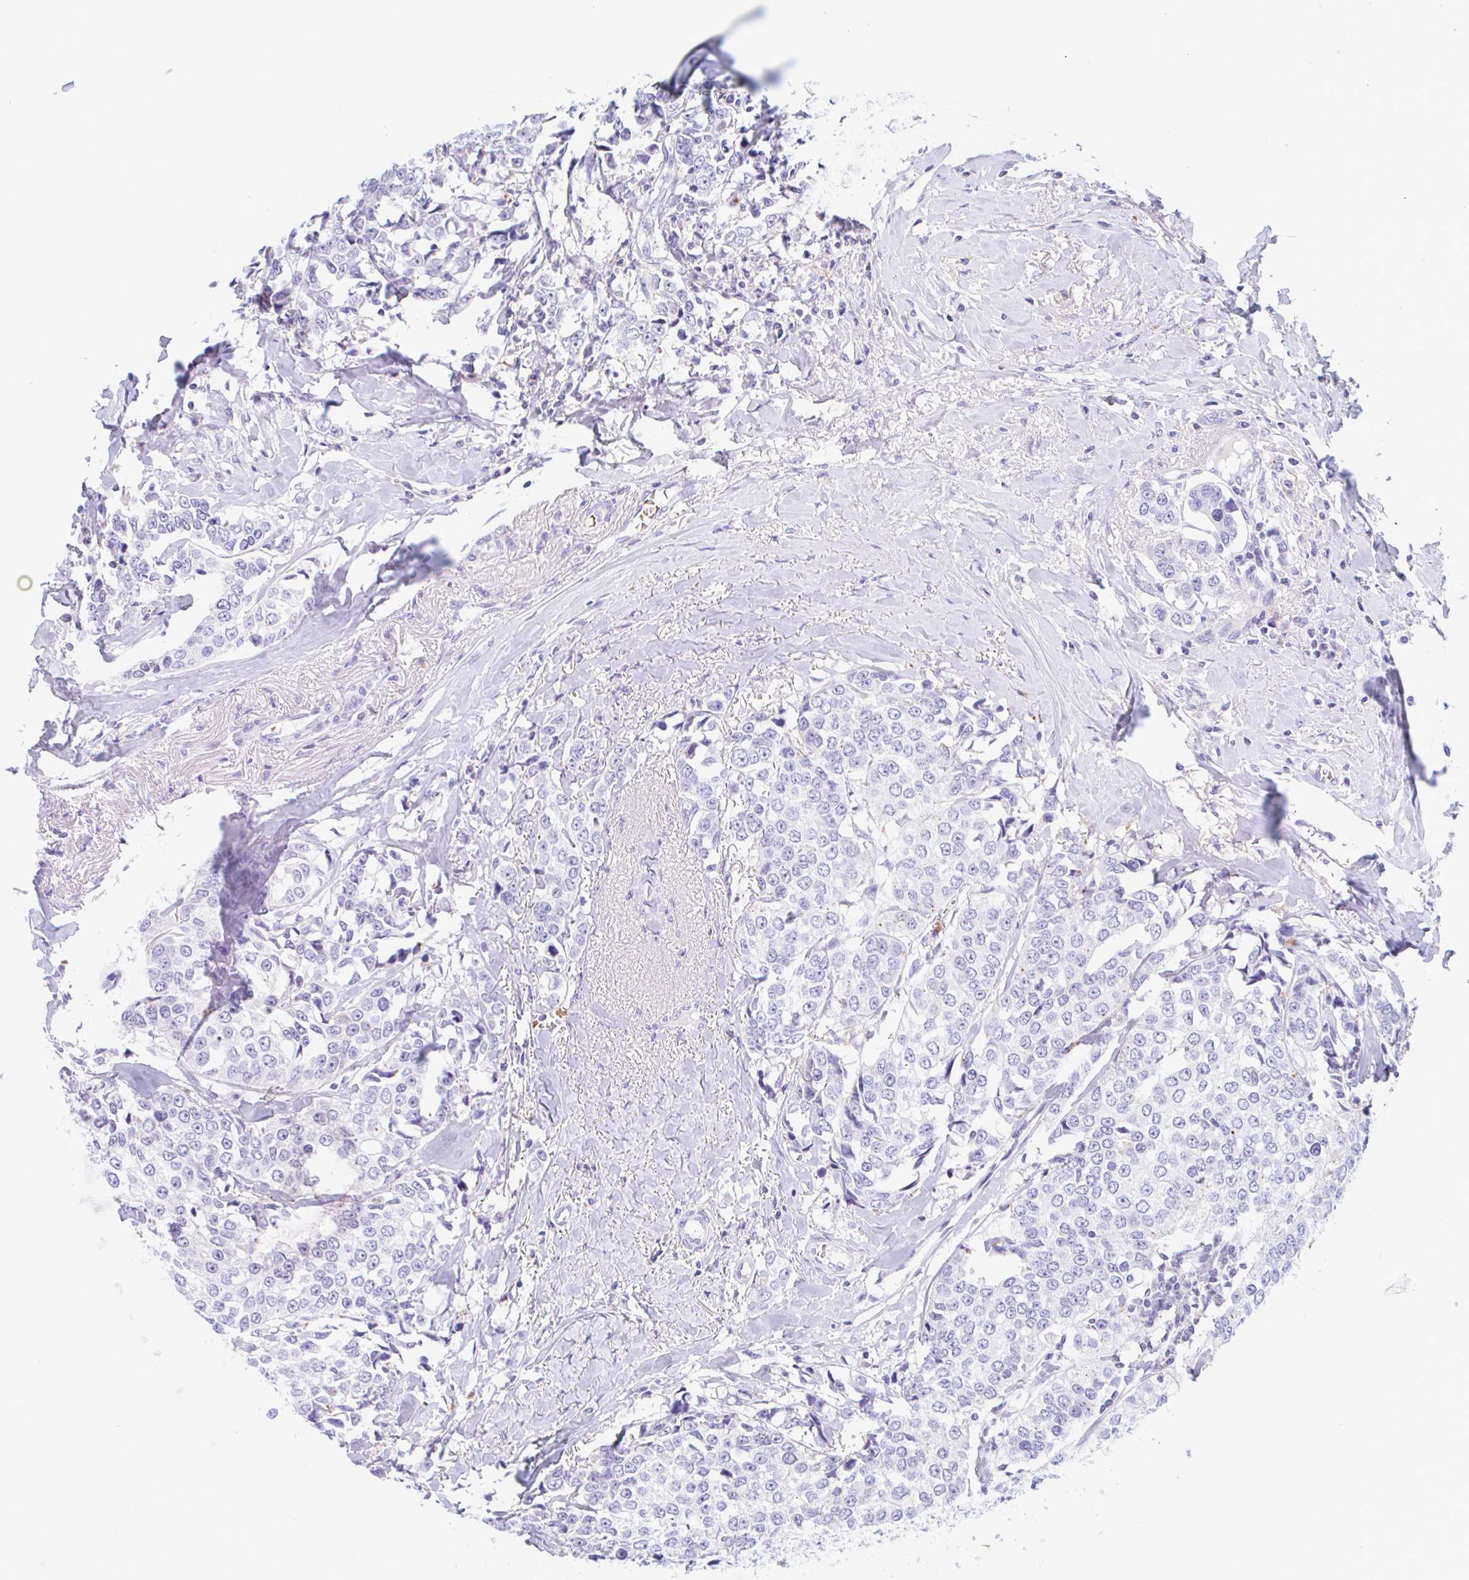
{"staining": {"intensity": "negative", "quantity": "none", "location": "none"}, "tissue": "breast cancer", "cell_type": "Tumor cells", "image_type": "cancer", "snomed": [{"axis": "morphology", "description": "Duct carcinoma"}, {"axis": "topography", "description": "Breast"}], "caption": "This is an immunohistochemistry (IHC) photomicrograph of human breast cancer. There is no staining in tumor cells.", "gene": "ANKRD9", "patient": {"sex": "female", "age": 80}}